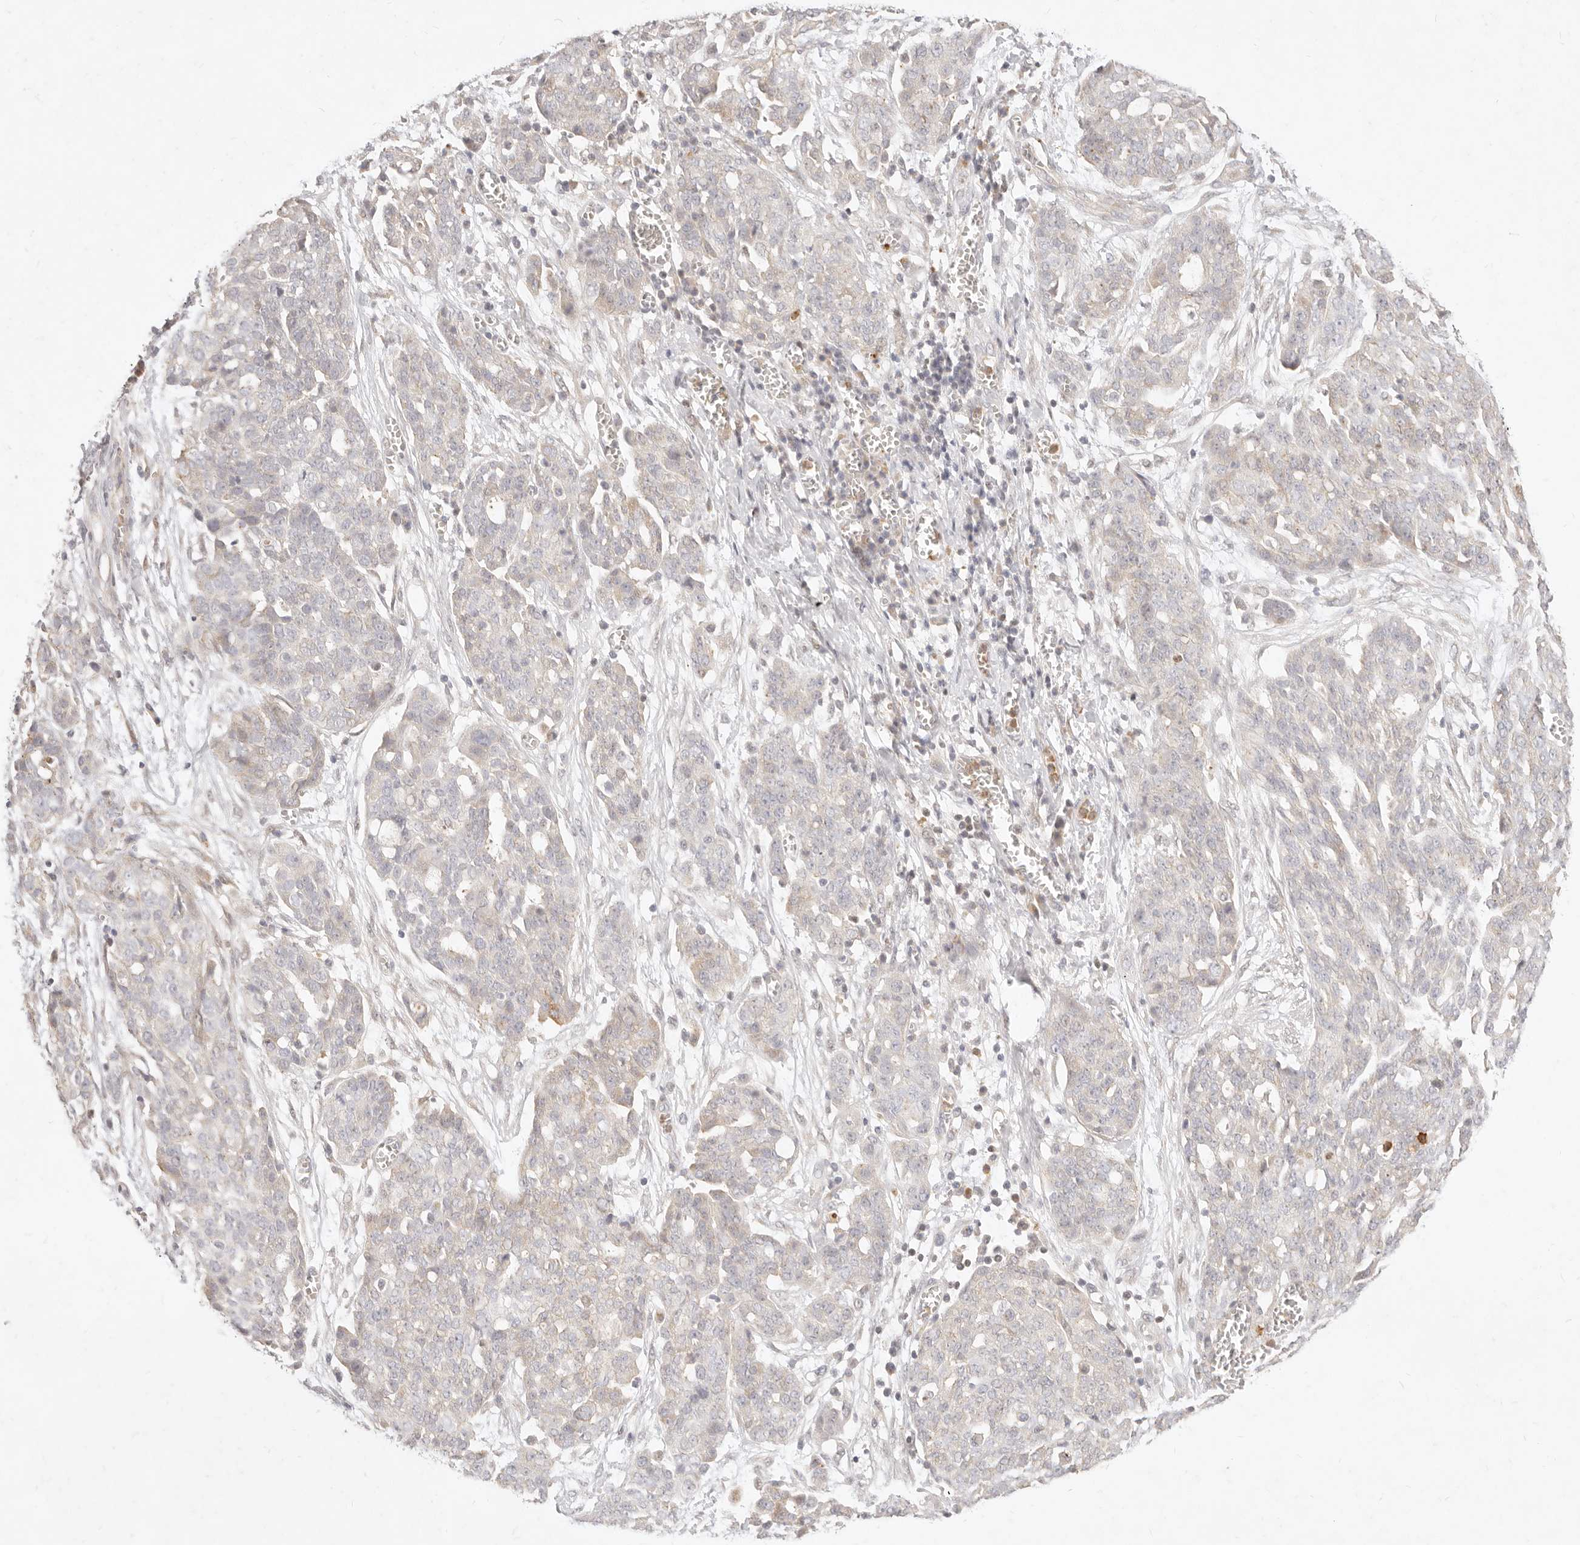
{"staining": {"intensity": "negative", "quantity": "none", "location": "none"}, "tissue": "ovarian cancer", "cell_type": "Tumor cells", "image_type": "cancer", "snomed": [{"axis": "morphology", "description": "Cystadenocarcinoma, serous, NOS"}, {"axis": "topography", "description": "Soft tissue"}, {"axis": "topography", "description": "Ovary"}], "caption": "Tumor cells are negative for protein expression in human ovarian cancer (serous cystadenocarcinoma).", "gene": "ASCL3", "patient": {"sex": "female", "age": 57}}